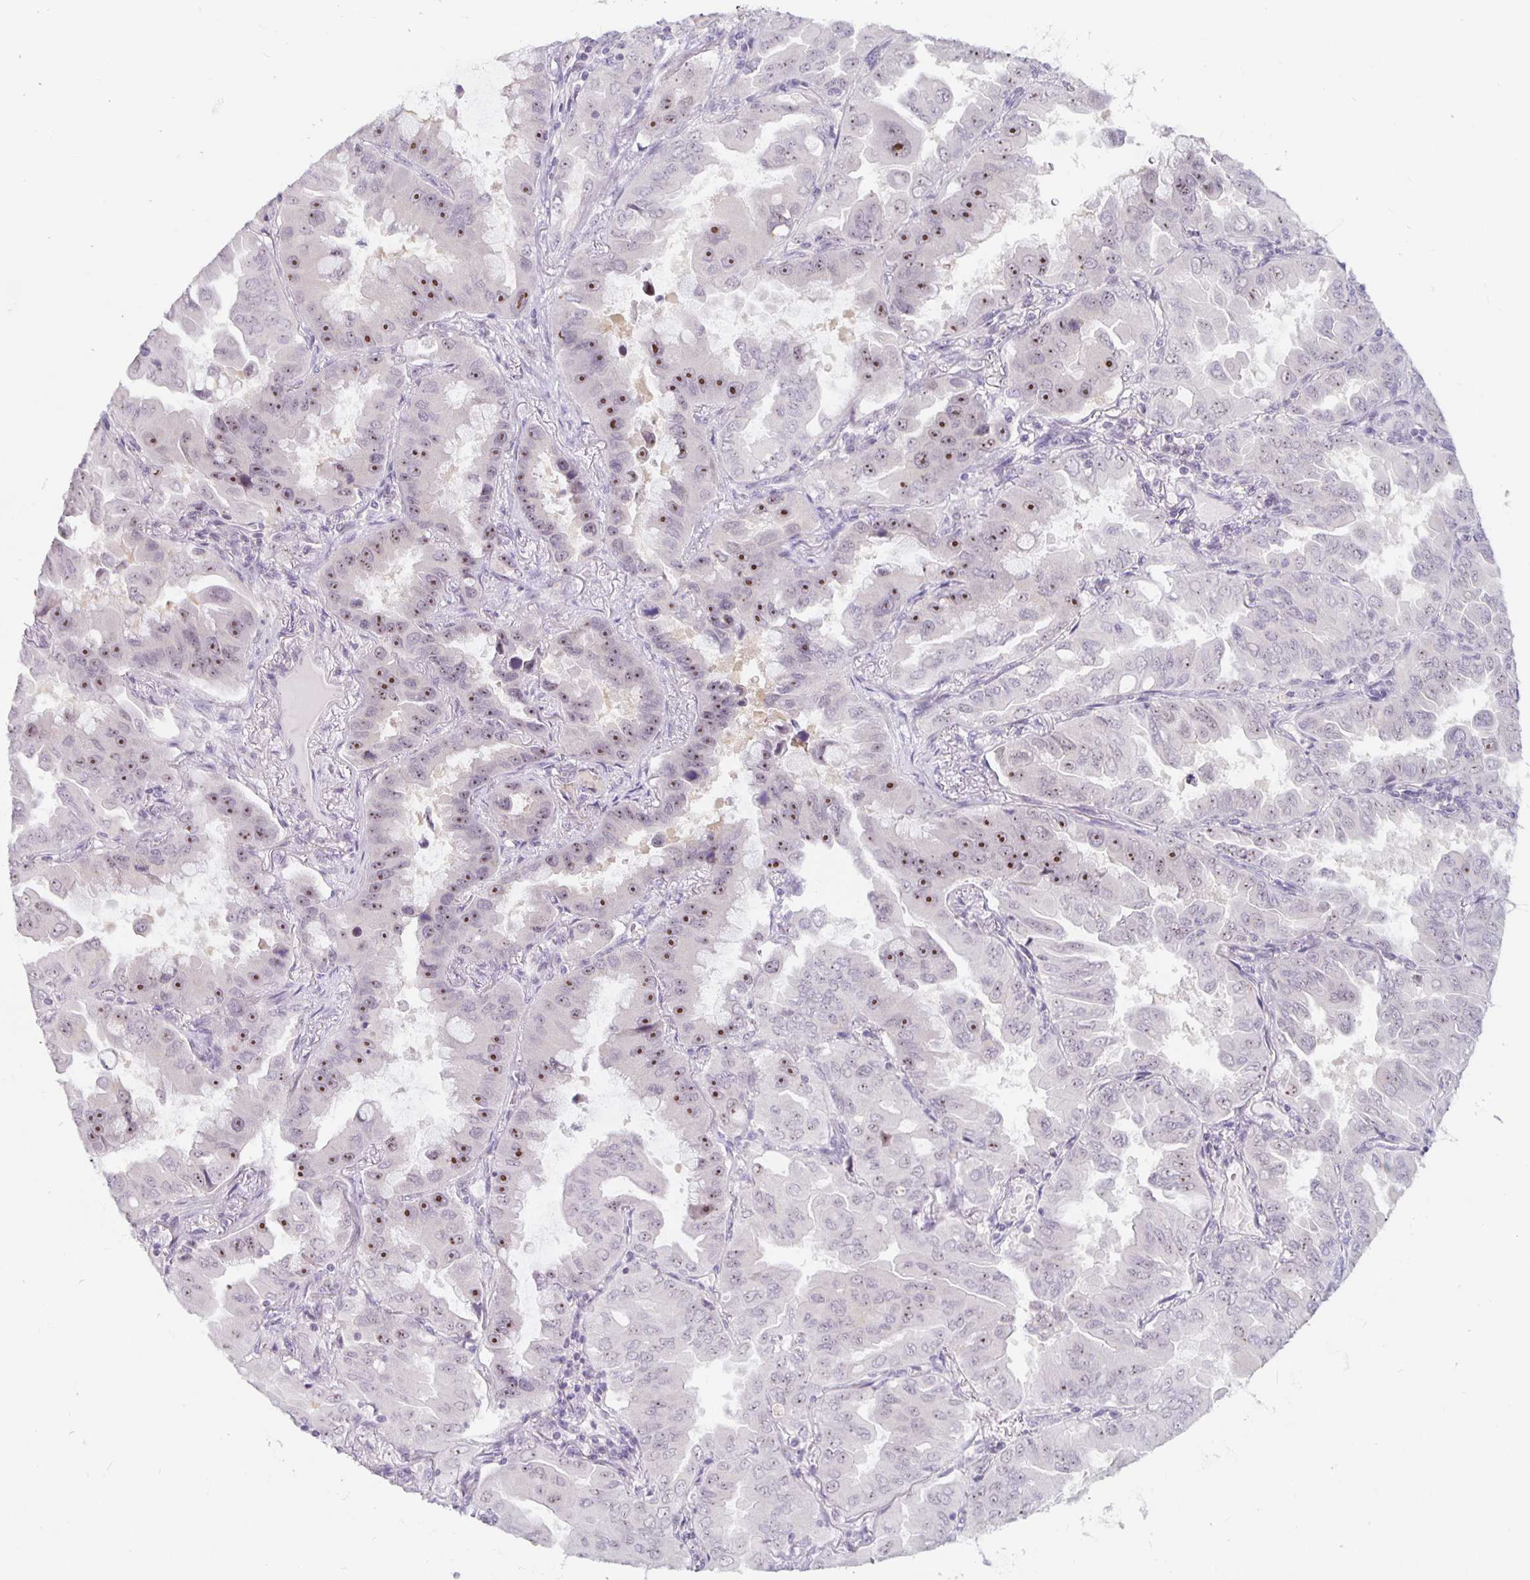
{"staining": {"intensity": "moderate", "quantity": "25%-75%", "location": "nuclear"}, "tissue": "lung cancer", "cell_type": "Tumor cells", "image_type": "cancer", "snomed": [{"axis": "morphology", "description": "Adenocarcinoma, NOS"}, {"axis": "topography", "description": "Lung"}], "caption": "A medium amount of moderate nuclear positivity is appreciated in about 25%-75% of tumor cells in adenocarcinoma (lung) tissue.", "gene": "NUP85", "patient": {"sex": "male", "age": 64}}